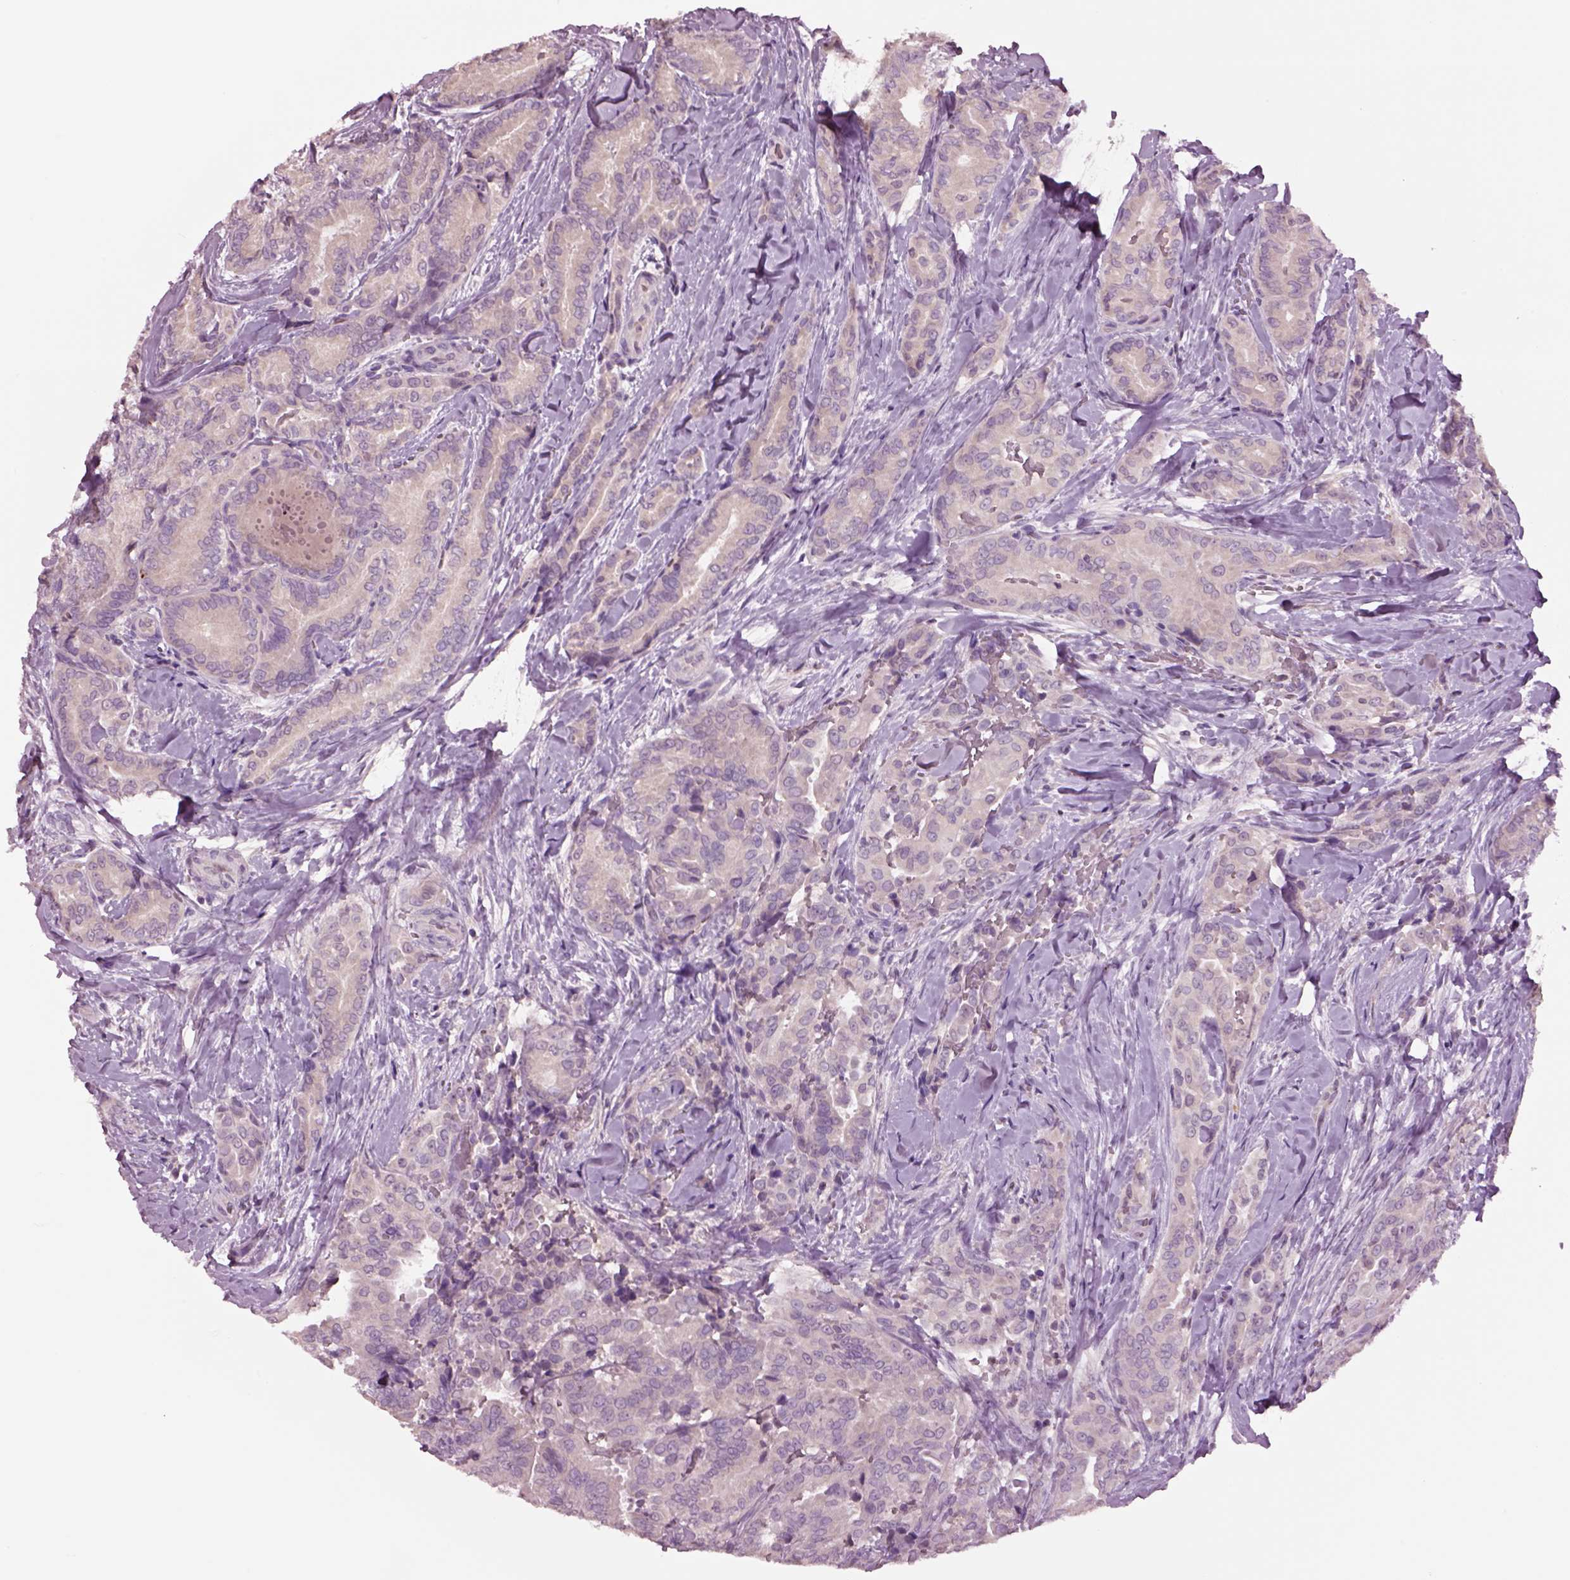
{"staining": {"intensity": "negative", "quantity": "none", "location": "none"}, "tissue": "thyroid cancer", "cell_type": "Tumor cells", "image_type": "cancer", "snomed": [{"axis": "morphology", "description": "Papillary adenocarcinoma, NOS"}, {"axis": "topography", "description": "Thyroid gland"}], "caption": "Immunohistochemical staining of human thyroid cancer (papillary adenocarcinoma) reveals no significant staining in tumor cells.", "gene": "CLPSL1", "patient": {"sex": "male", "age": 61}}